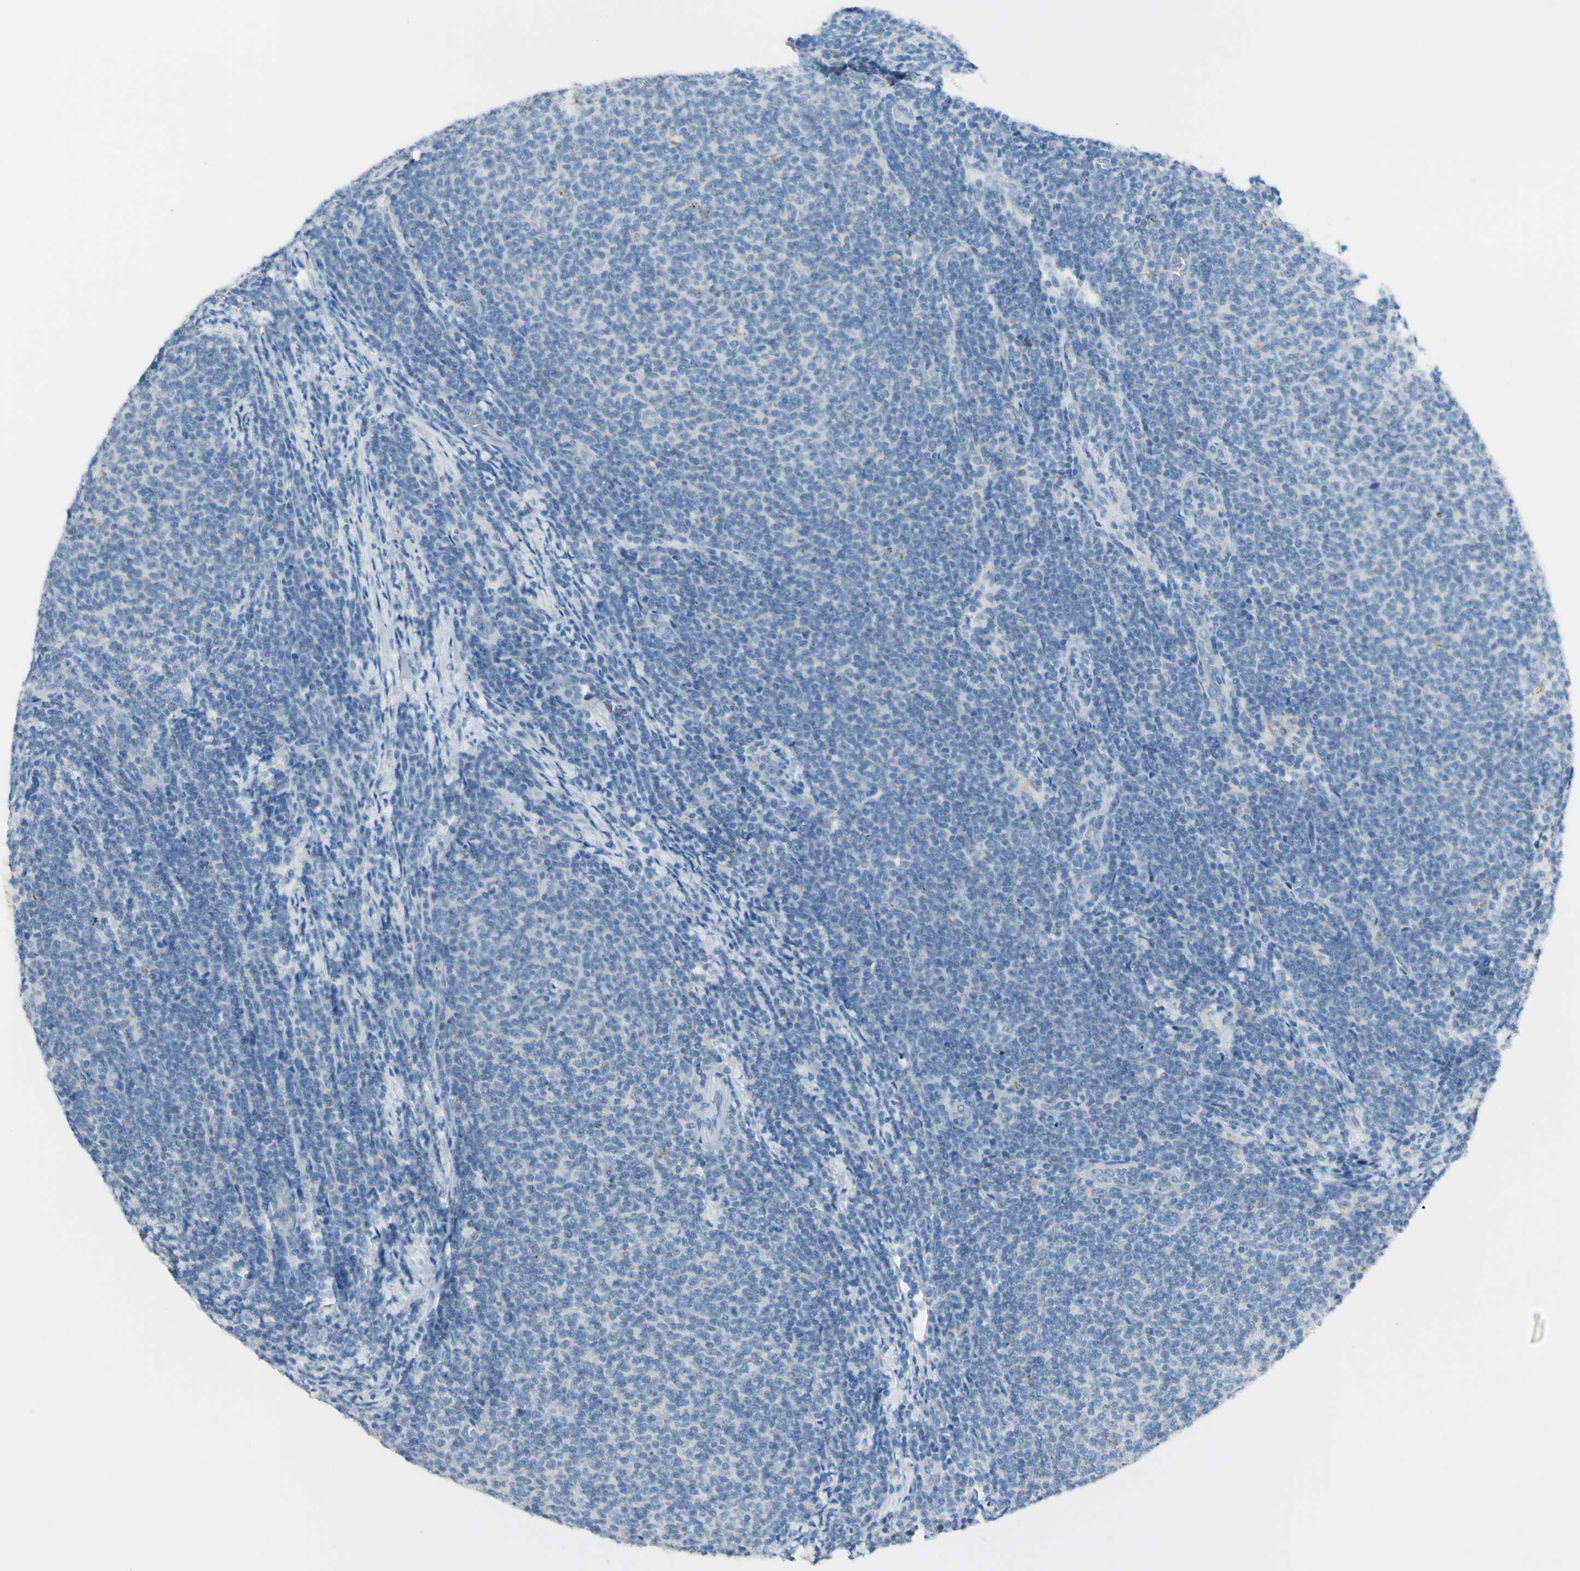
{"staining": {"intensity": "negative", "quantity": "none", "location": "none"}, "tissue": "lymphoma", "cell_type": "Tumor cells", "image_type": "cancer", "snomed": [{"axis": "morphology", "description": "Malignant lymphoma, non-Hodgkin's type, Low grade"}, {"axis": "topography", "description": "Lymph node"}], "caption": "IHC micrograph of neoplastic tissue: low-grade malignant lymphoma, non-Hodgkin's type stained with DAB (3,3'-diaminobenzidine) displays no significant protein positivity in tumor cells. The staining is performed using DAB (3,3'-diaminobenzidine) brown chromogen with nuclei counter-stained in using hematoxylin.", "gene": "TSPAN1", "patient": {"sex": "male", "age": 66}}